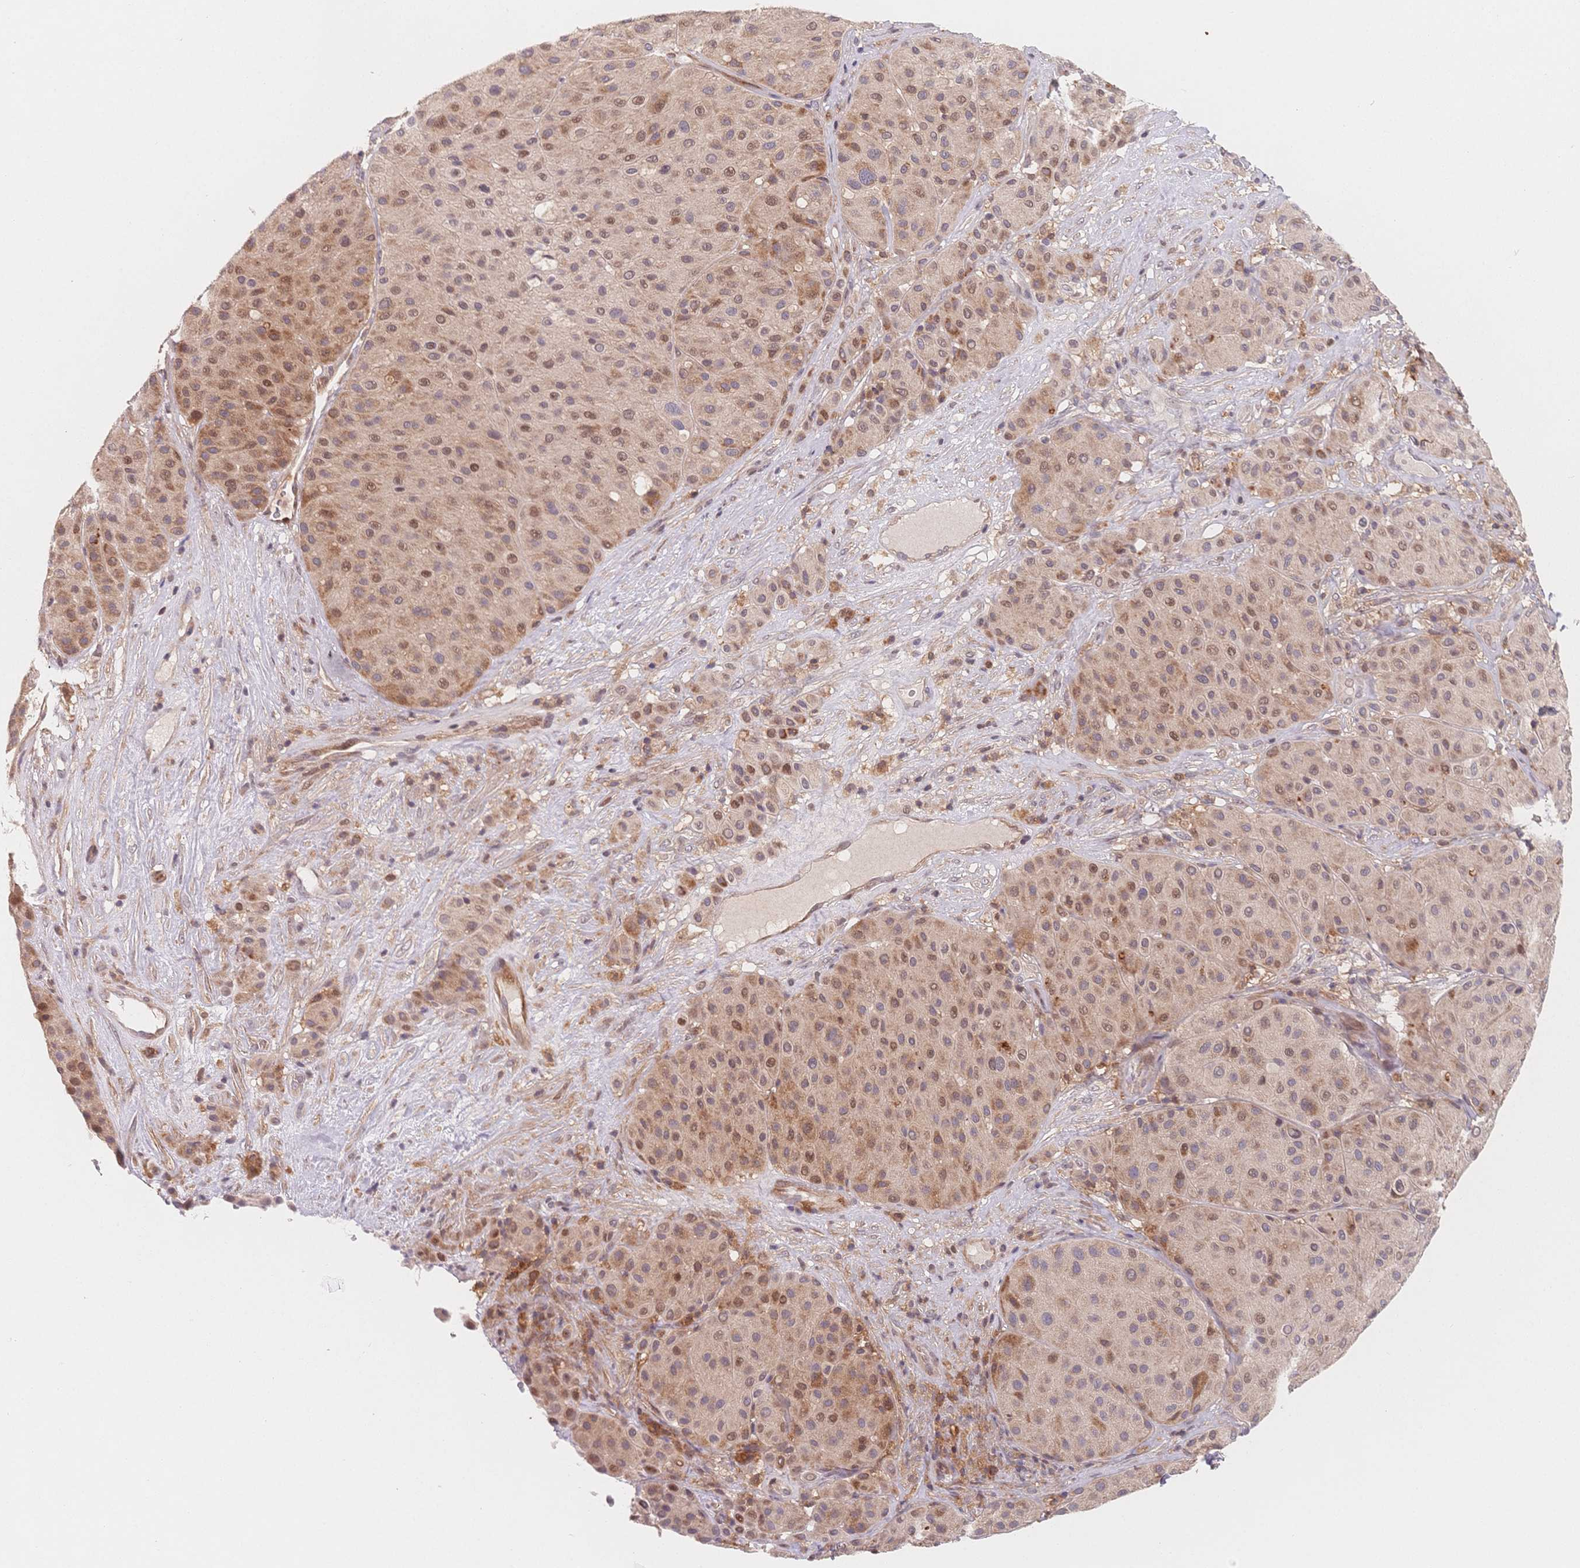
{"staining": {"intensity": "weak", "quantity": "25%-75%", "location": "cytoplasmic/membranous,nuclear"}, "tissue": "melanoma", "cell_type": "Tumor cells", "image_type": "cancer", "snomed": [{"axis": "morphology", "description": "Malignant melanoma, Metastatic site"}, {"axis": "topography", "description": "Smooth muscle"}], "caption": "This photomicrograph demonstrates malignant melanoma (metastatic site) stained with IHC to label a protein in brown. The cytoplasmic/membranous and nuclear of tumor cells show weak positivity for the protein. Nuclei are counter-stained blue.", "gene": "C12orf75", "patient": {"sex": "male", "age": 41}}